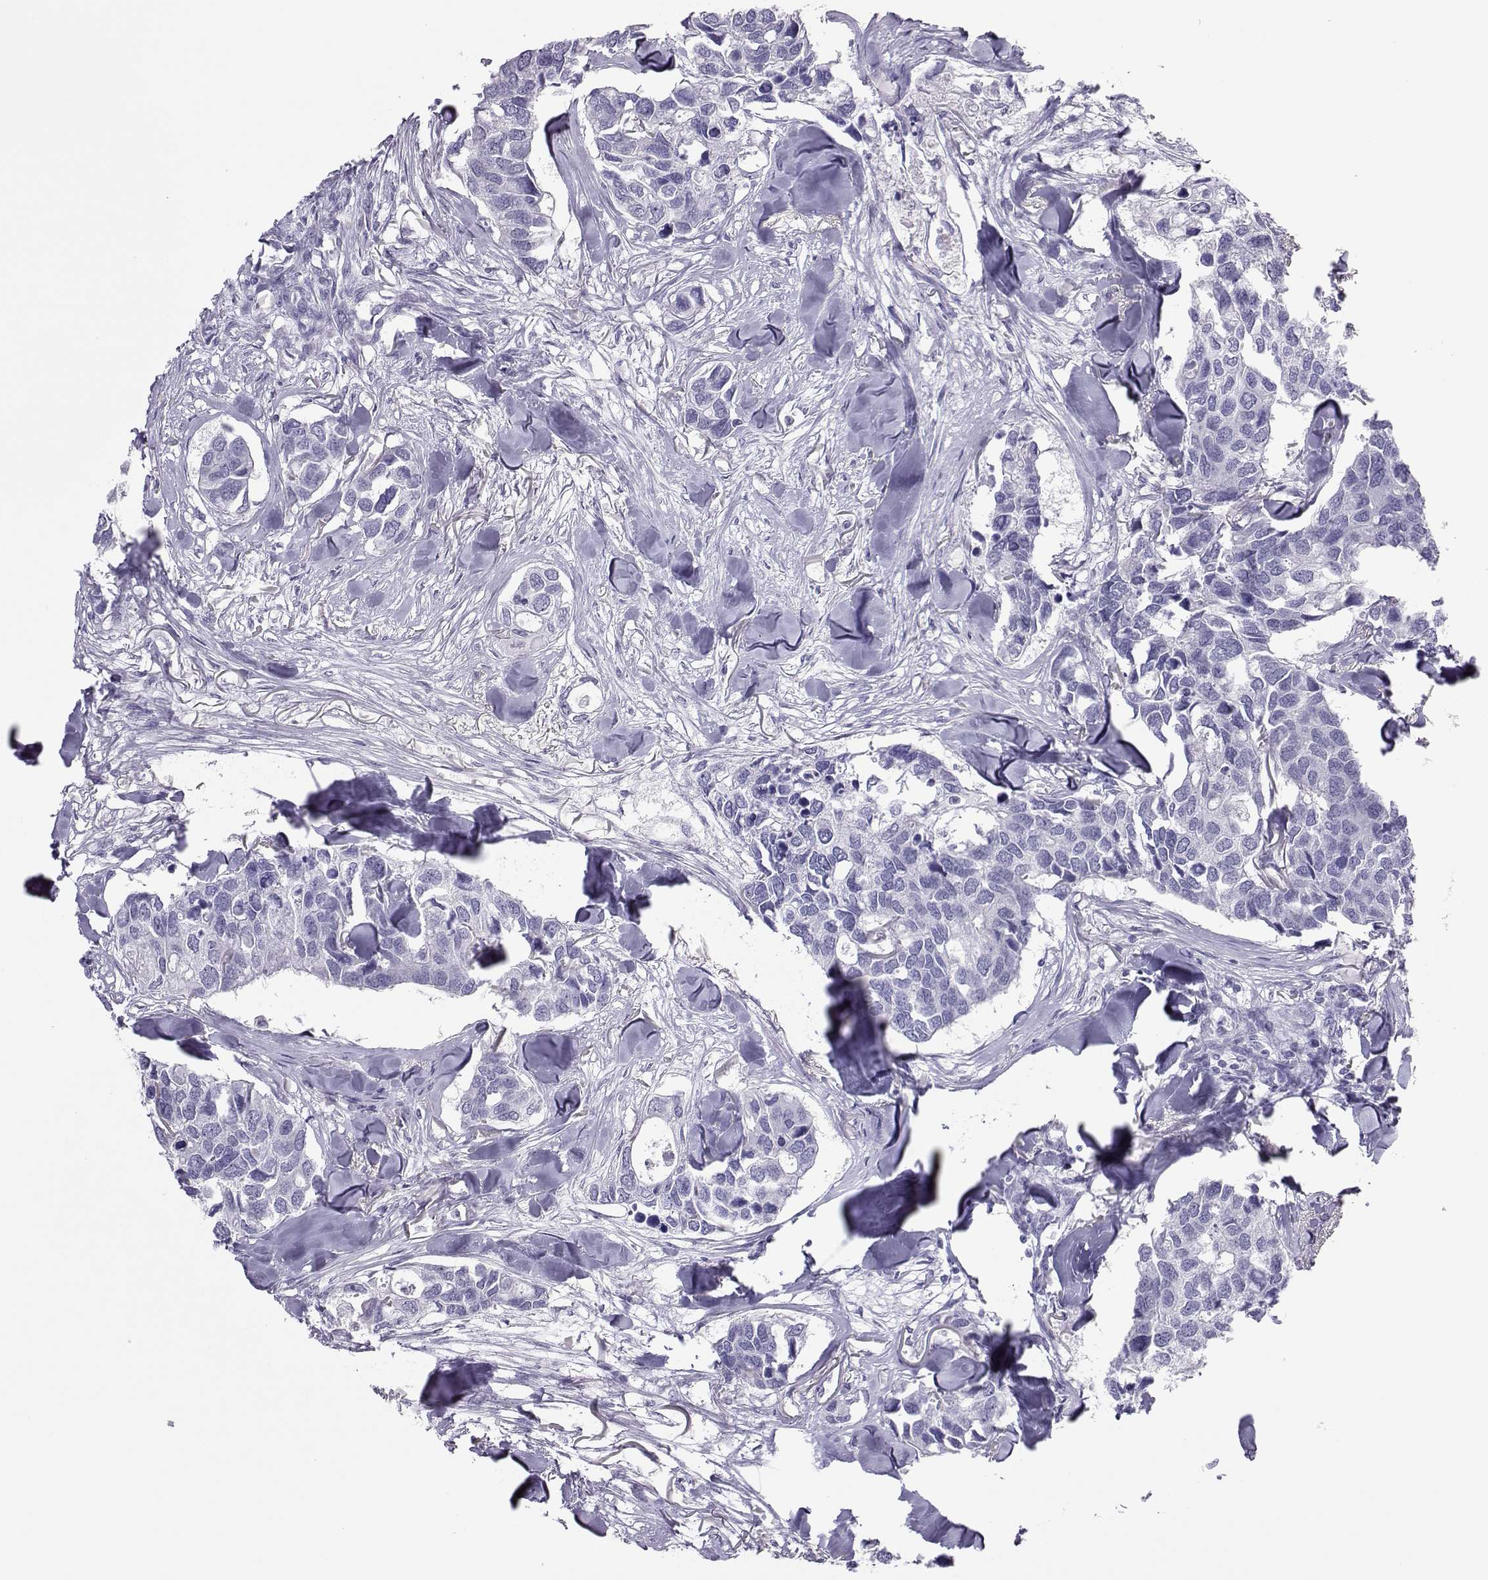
{"staining": {"intensity": "negative", "quantity": "none", "location": "none"}, "tissue": "breast cancer", "cell_type": "Tumor cells", "image_type": "cancer", "snomed": [{"axis": "morphology", "description": "Duct carcinoma"}, {"axis": "topography", "description": "Breast"}], "caption": "Tumor cells show no significant protein expression in breast cancer.", "gene": "TRPM7", "patient": {"sex": "female", "age": 83}}